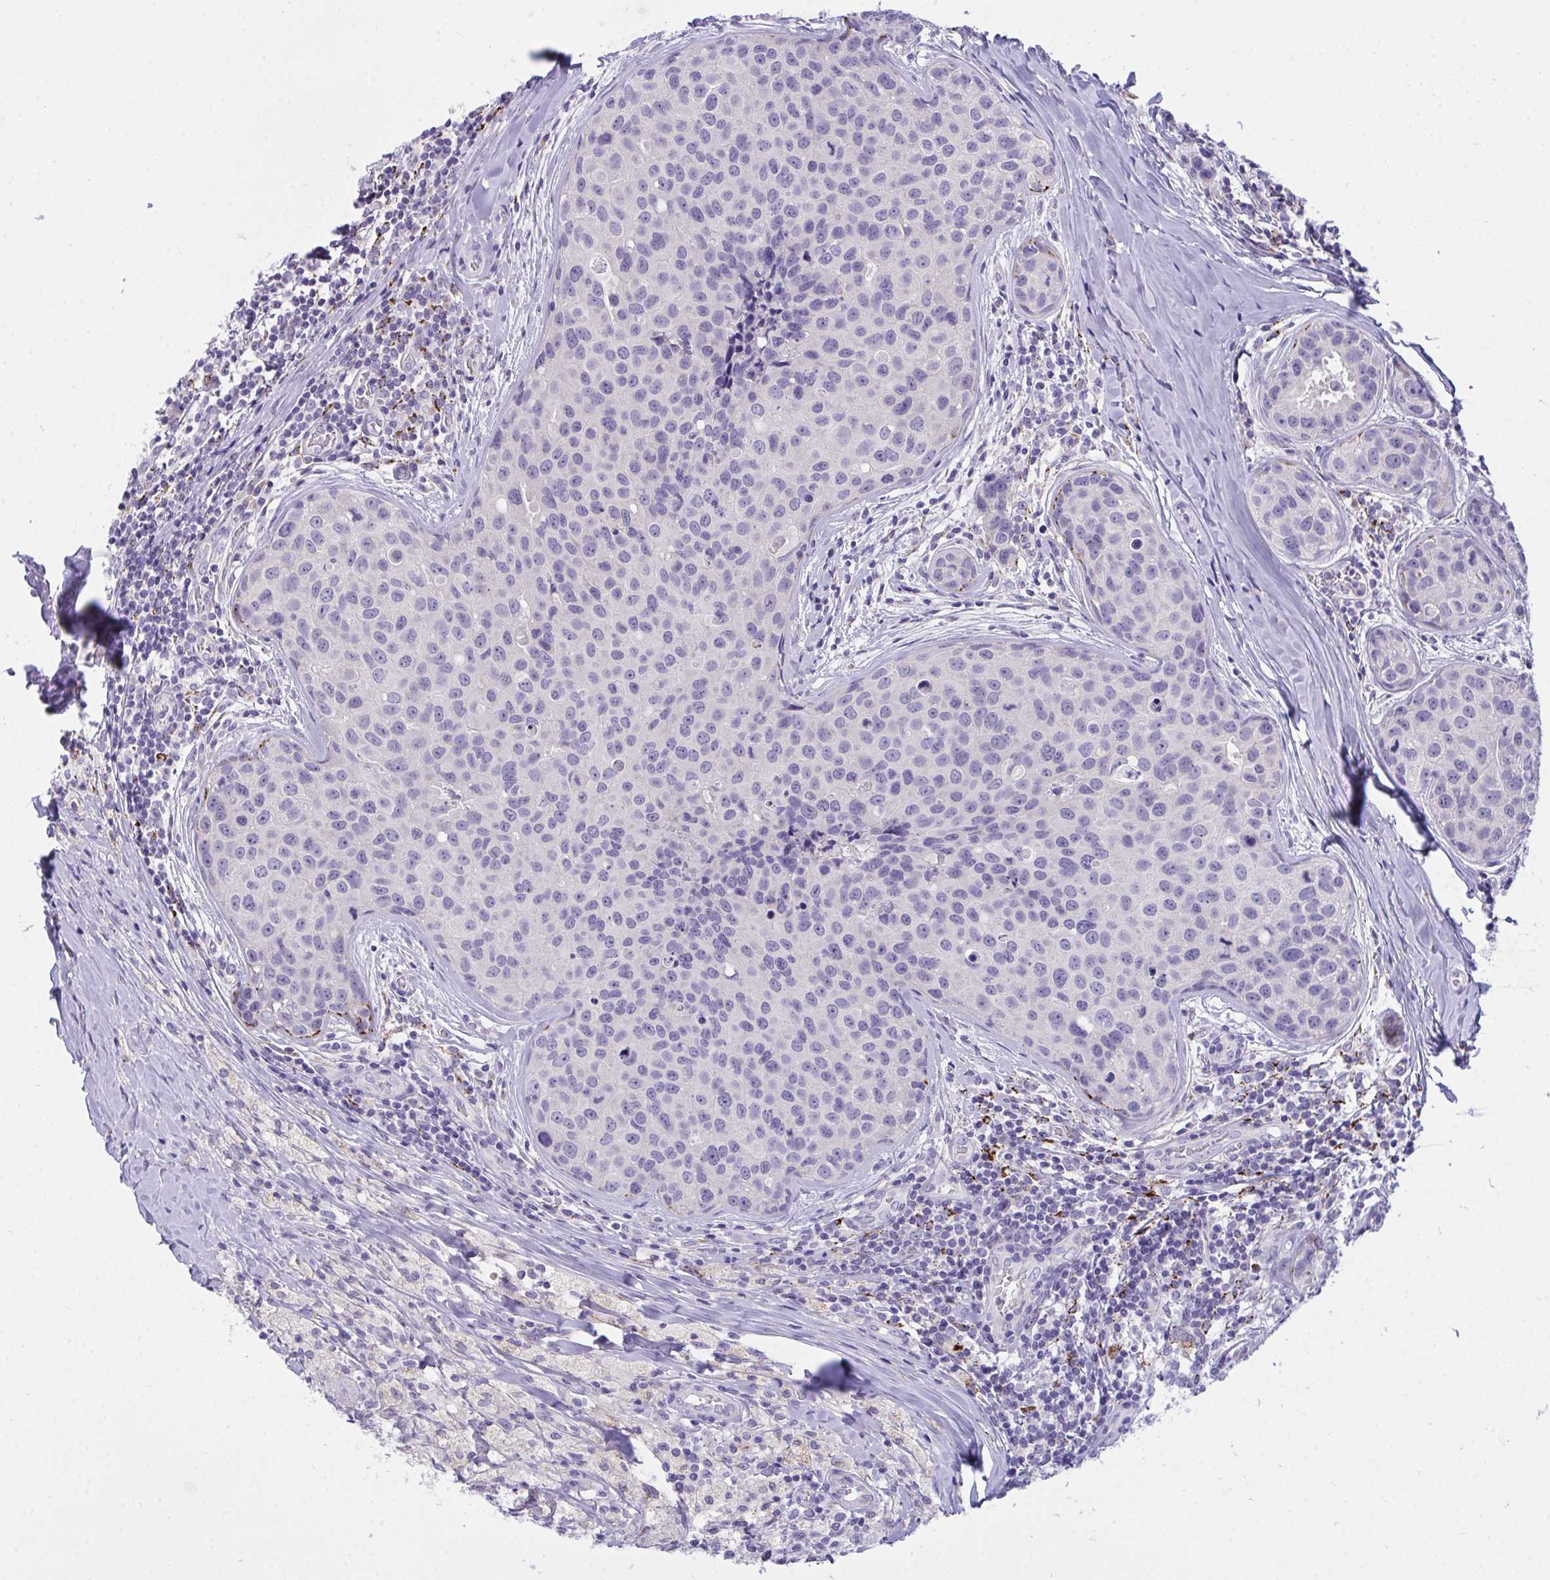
{"staining": {"intensity": "negative", "quantity": "none", "location": "none"}, "tissue": "breast cancer", "cell_type": "Tumor cells", "image_type": "cancer", "snomed": [{"axis": "morphology", "description": "Duct carcinoma"}, {"axis": "topography", "description": "Breast"}], "caption": "Tumor cells show no significant protein positivity in breast invasive ductal carcinoma. (DAB IHC with hematoxylin counter stain).", "gene": "SEMA6B", "patient": {"sex": "female", "age": 24}}